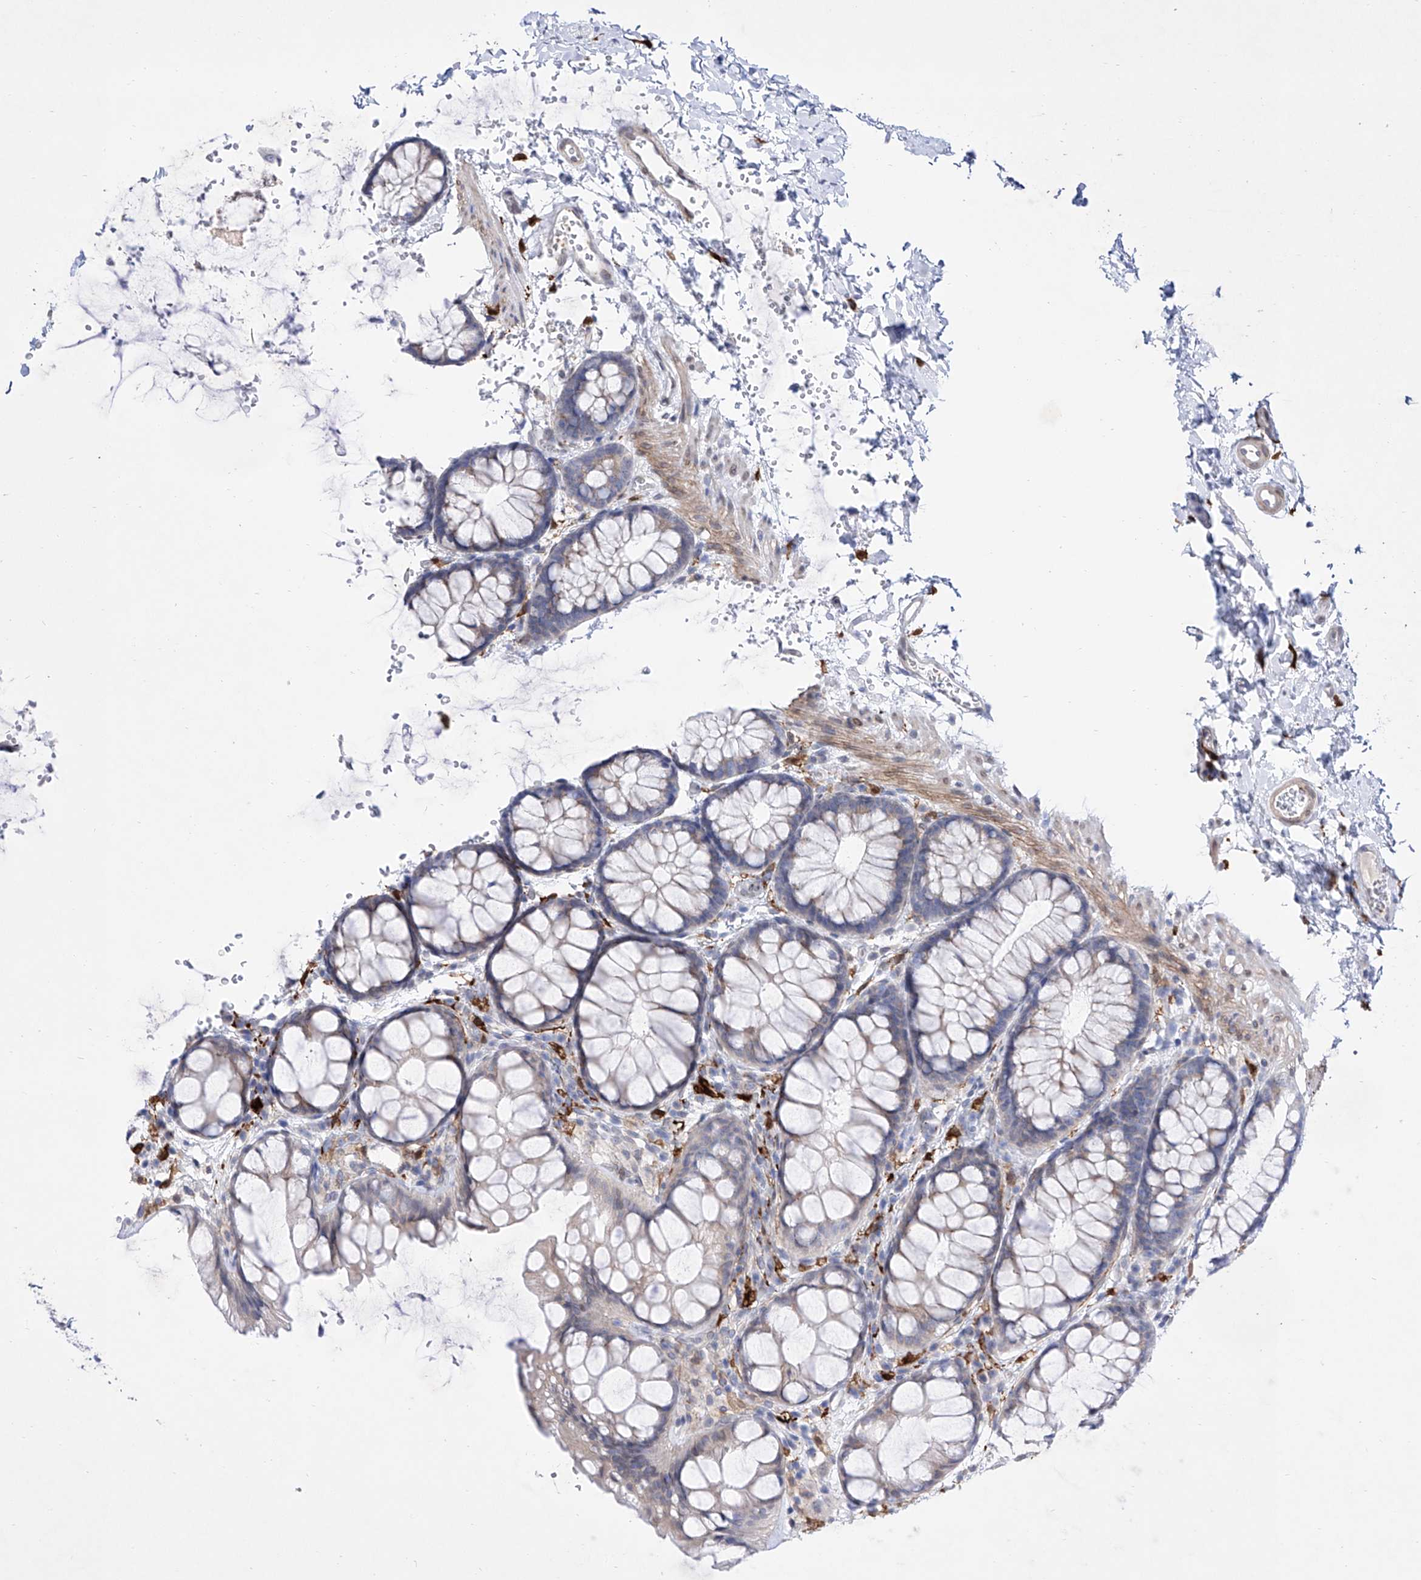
{"staining": {"intensity": "weak", "quantity": ">75%", "location": "cytoplasmic/membranous,nuclear"}, "tissue": "colon", "cell_type": "Endothelial cells", "image_type": "normal", "snomed": [{"axis": "morphology", "description": "Normal tissue, NOS"}, {"axis": "topography", "description": "Colon"}], "caption": "Protein staining of unremarkable colon displays weak cytoplasmic/membranous,nuclear positivity in approximately >75% of endothelial cells.", "gene": "LCLAT1", "patient": {"sex": "male", "age": 47}}